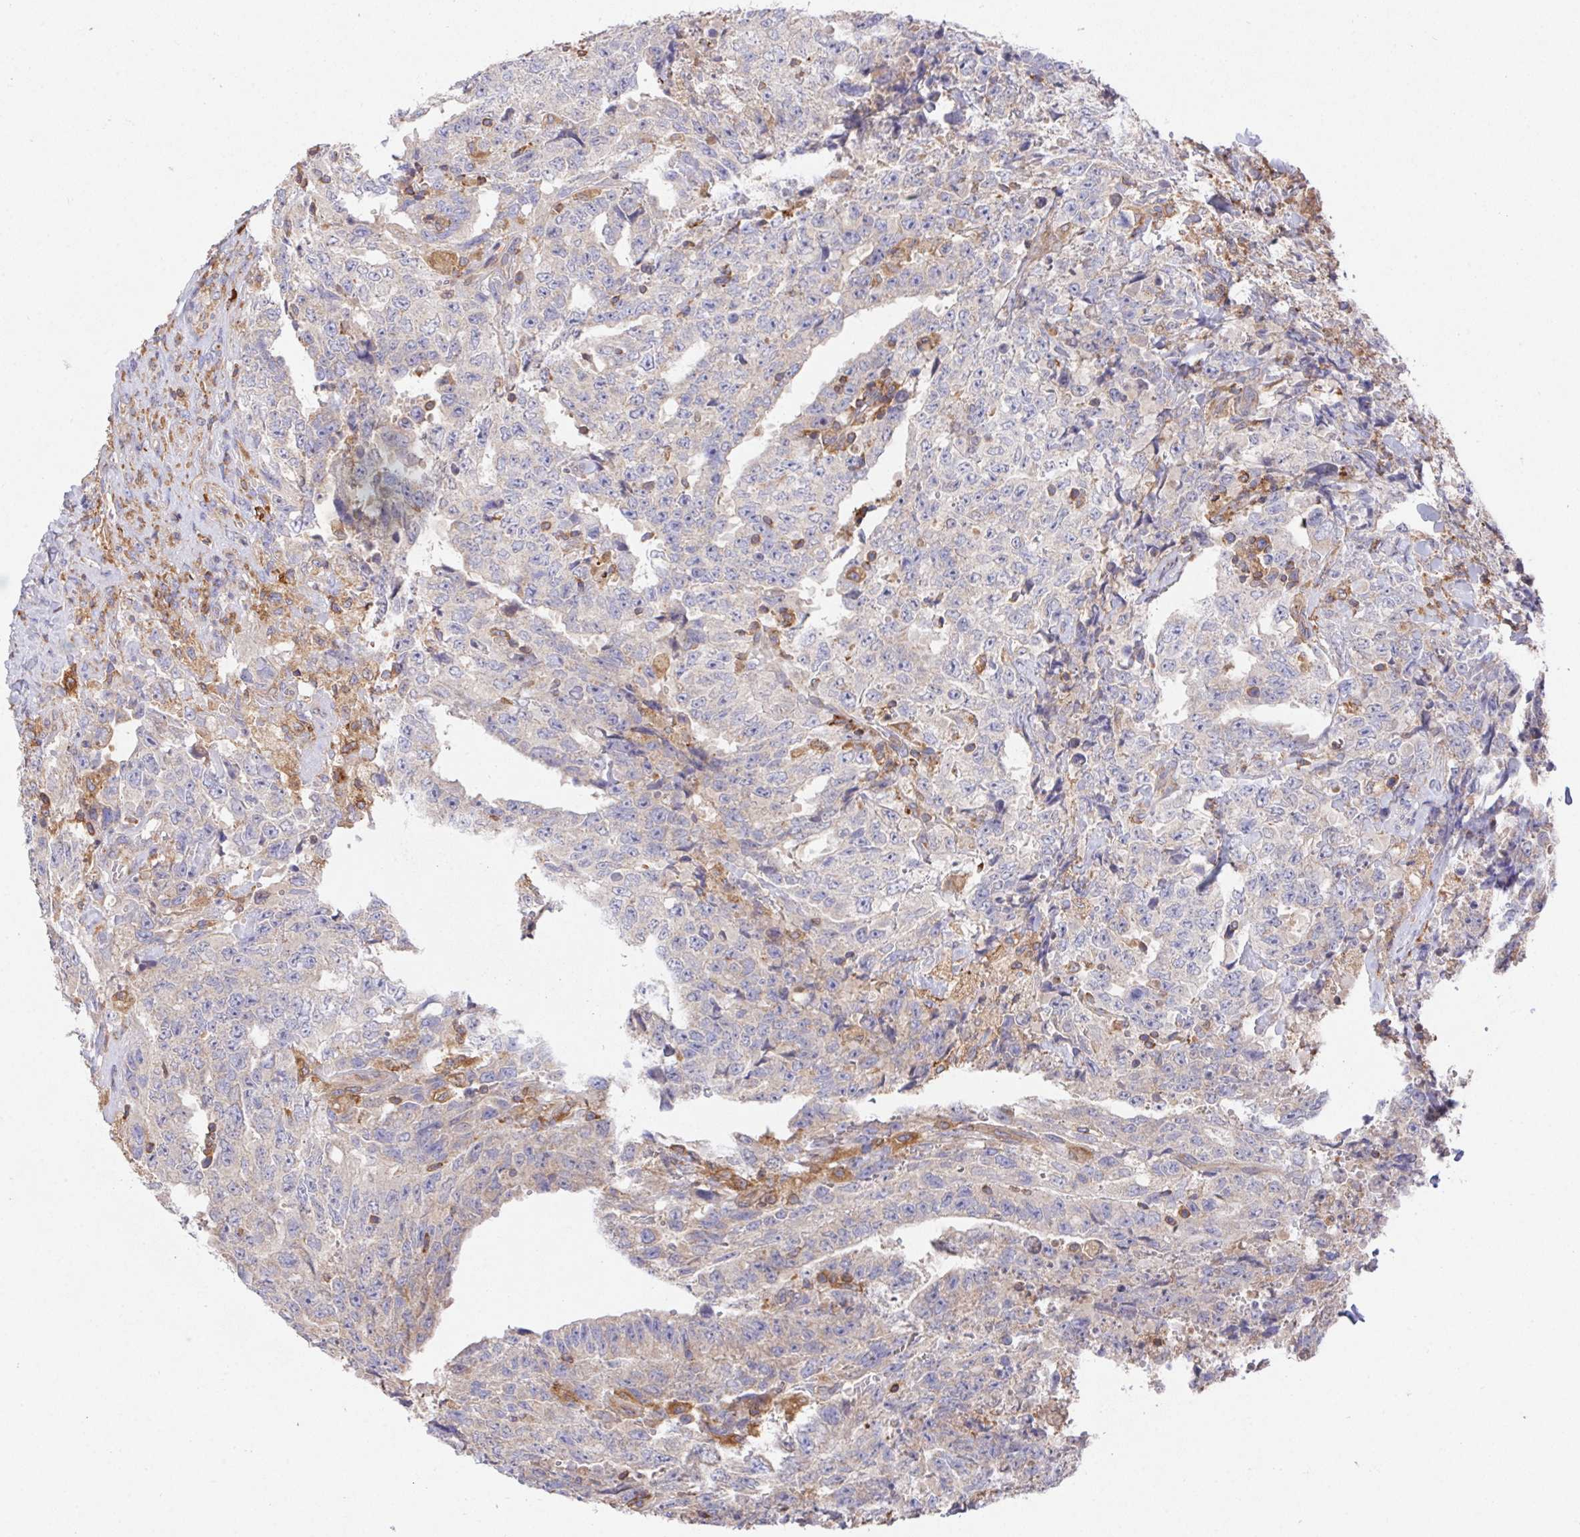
{"staining": {"intensity": "negative", "quantity": "none", "location": "none"}, "tissue": "testis cancer", "cell_type": "Tumor cells", "image_type": "cancer", "snomed": [{"axis": "morphology", "description": "Carcinoma, Embryonal, NOS"}, {"axis": "topography", "description": "Testis"}], "caption": "Human testis cancer stained for a protein using IHC shows no expression in tumor cells.", "gene": "FAM241A", "patient": {"sex": "male", "age": 24}}